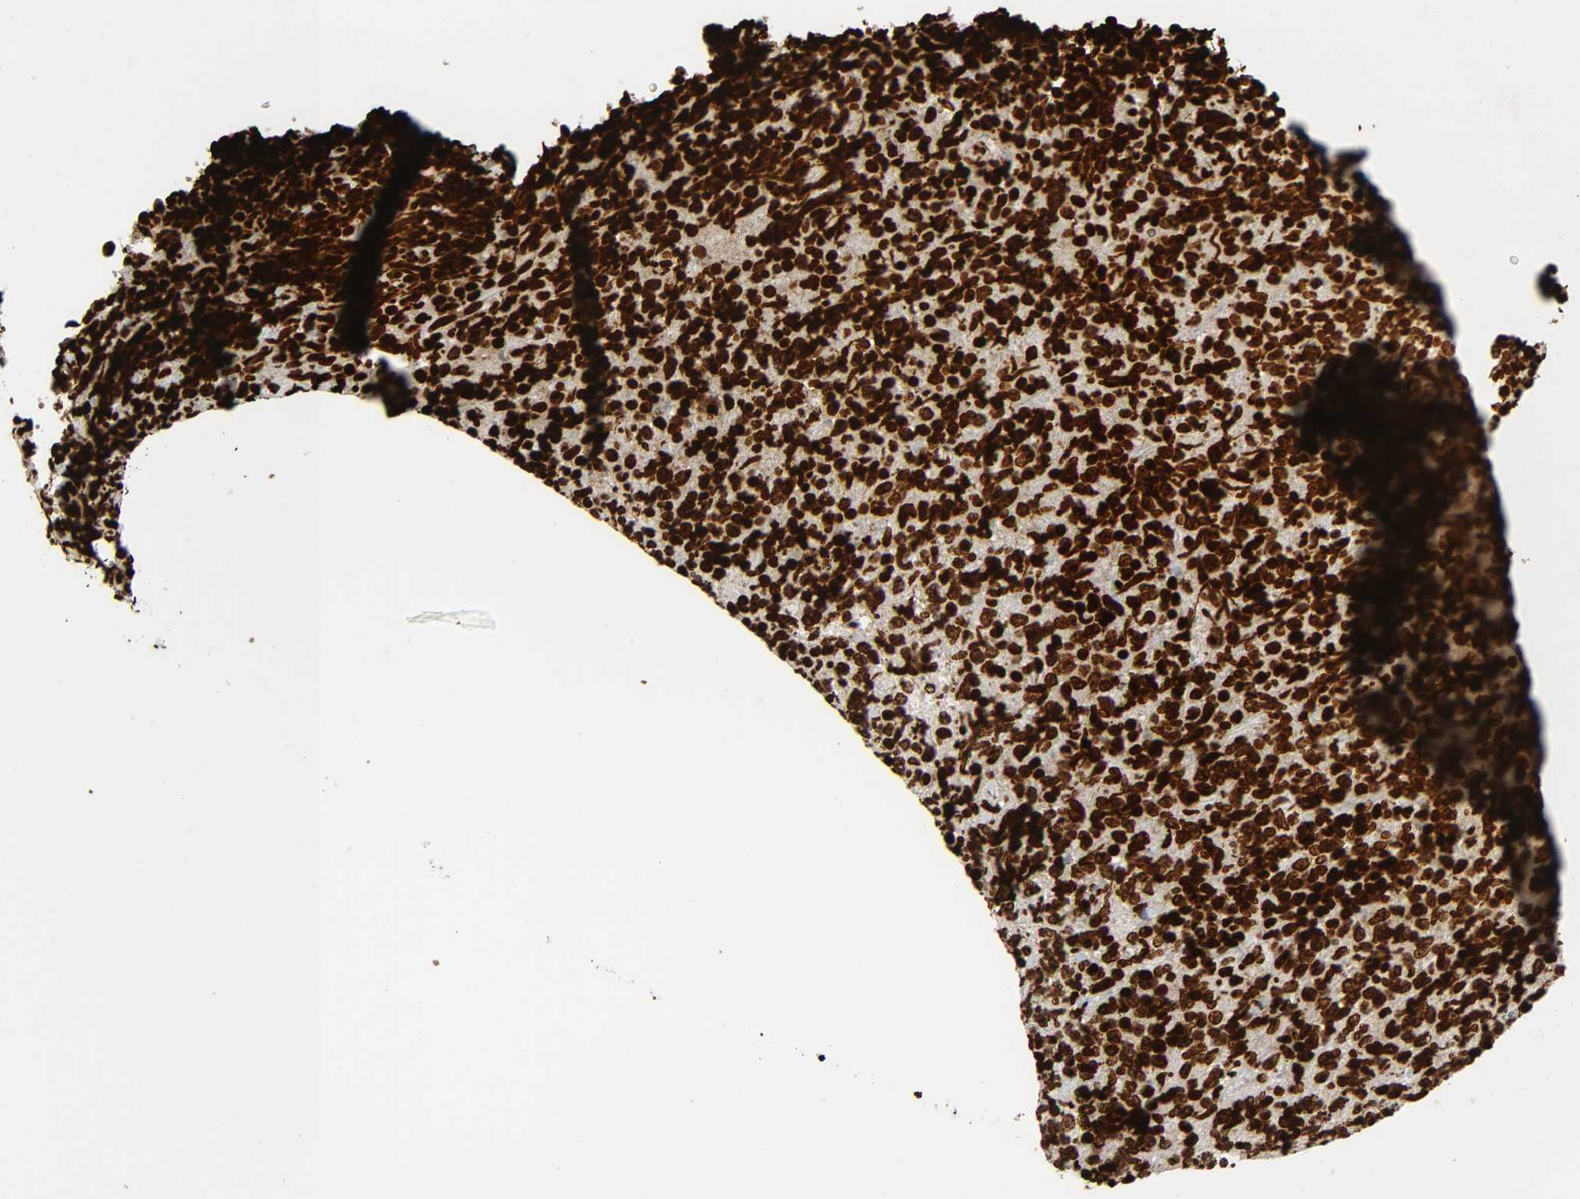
{"staining": {"intensity": "strong", "quantity": ">75%", "location": "nuclear"}, "tissue": "lymphoma", "cell_type": "Tumor cells", "image_type": "cancer", "snomed": [{"axis": "morphology", "description": "Malignant lymphoma, non-Hodgkin's type, High grade"}, {"axis": "topography", "description": "Tonsil"}], "caption": "Strong nuclear staining for a protein is appreciated in about >75% of tumor cells of lymphoma using IHC.", "gene": "RXRA", "patient": {"sex": "female", "age": 36}}